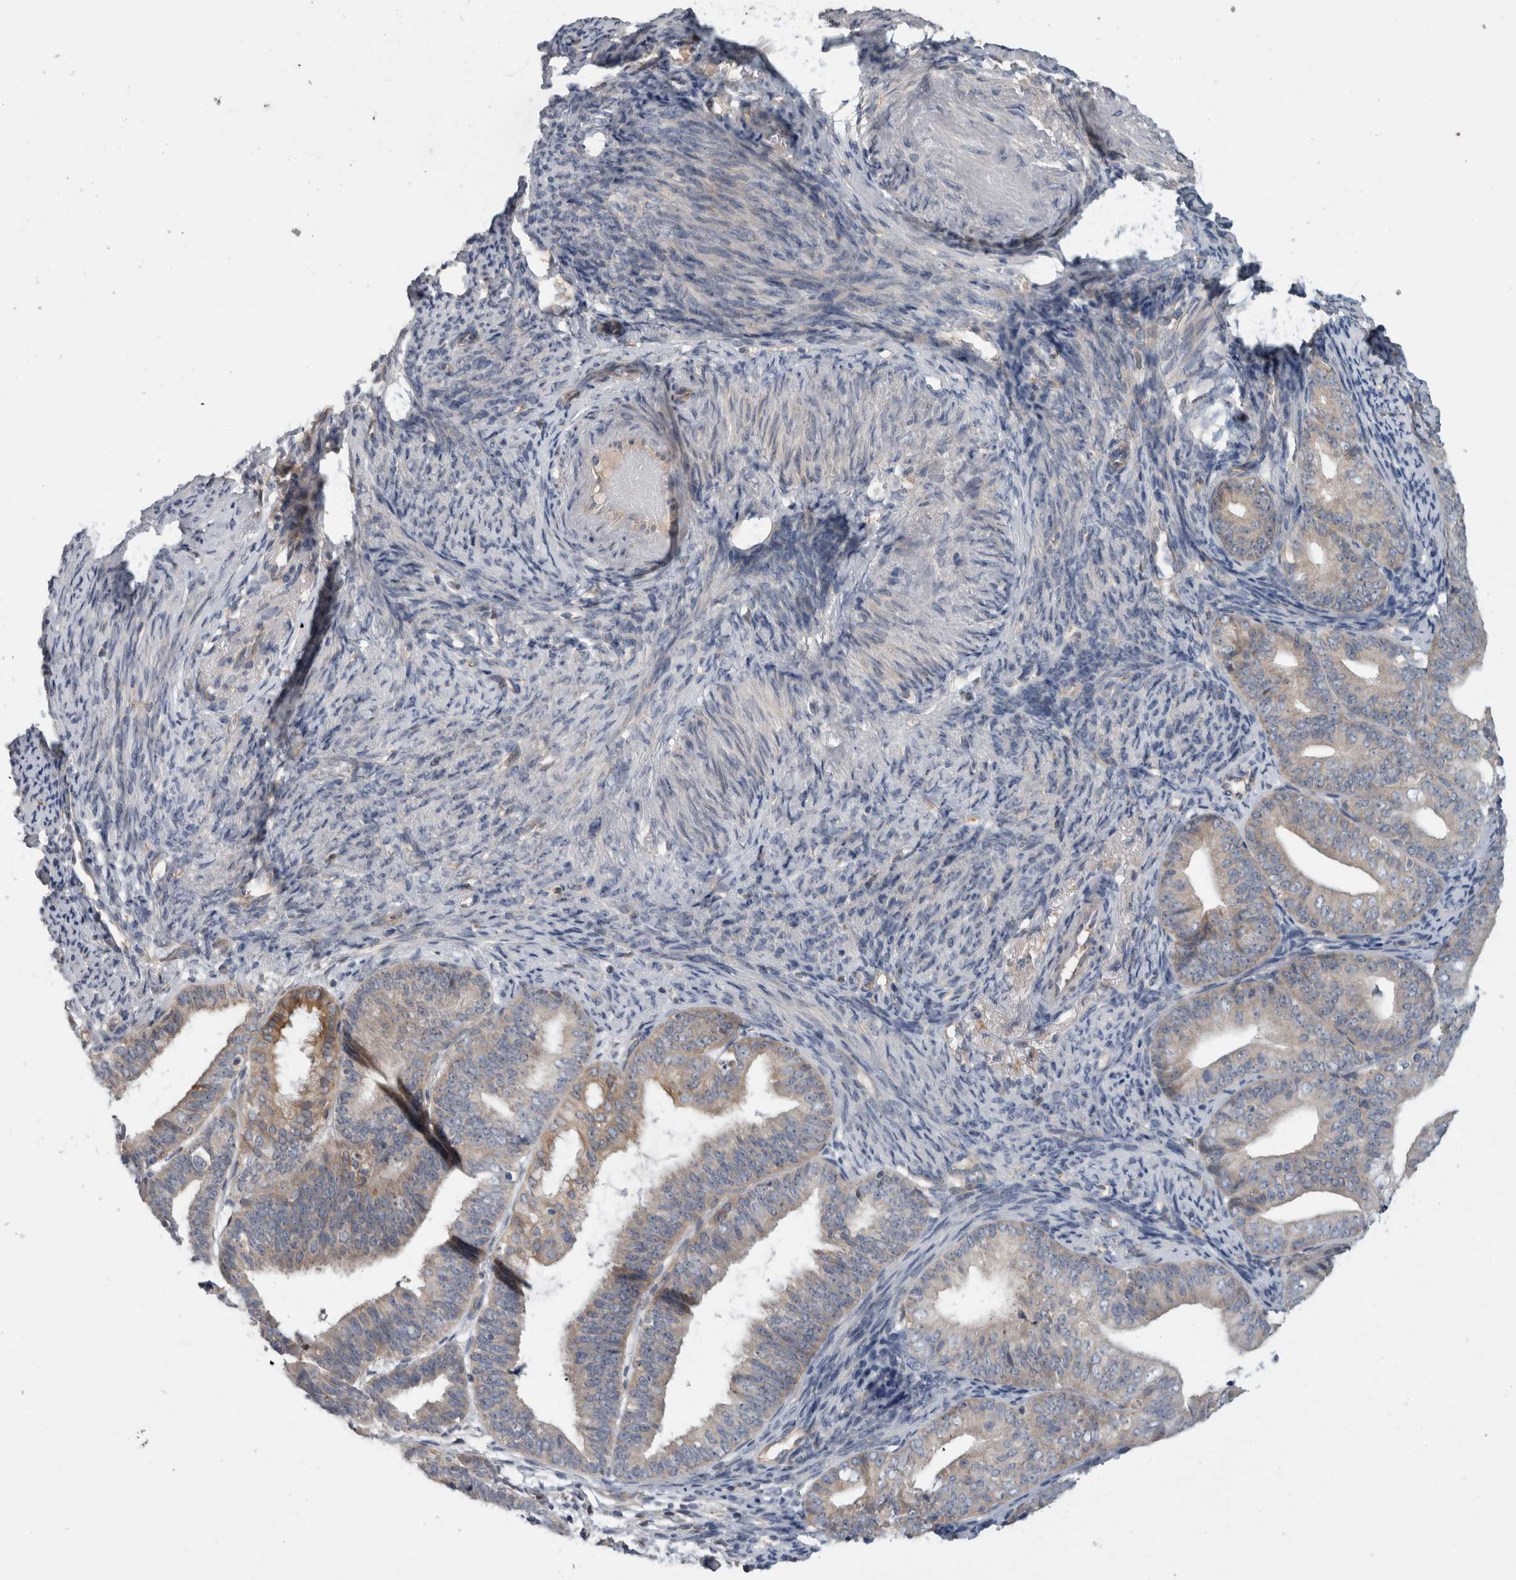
{"staining": {"intensity": "moderate", "quantity": "<25%", "location": "cytoplasmic/membranous"}, "tissue": "endometrial cancer", "cell_type": "Tumor cells", "image_type": "cancer", "snomed": [{"axis": "morphology", "description": "Adenocarcinoma, NOS"}, {"axis": "topography", "description": "Endometrium"}], "caption": "Immunohistochemistry (IHC) of endometrial cancer (adenocarcinoma) demonstrates low levels of moderate cytoplasmic/membranous positivity in about <25% of tumor cells.", "gene": "TARBP1", "patient": {"sex": "female", "age": 63}}